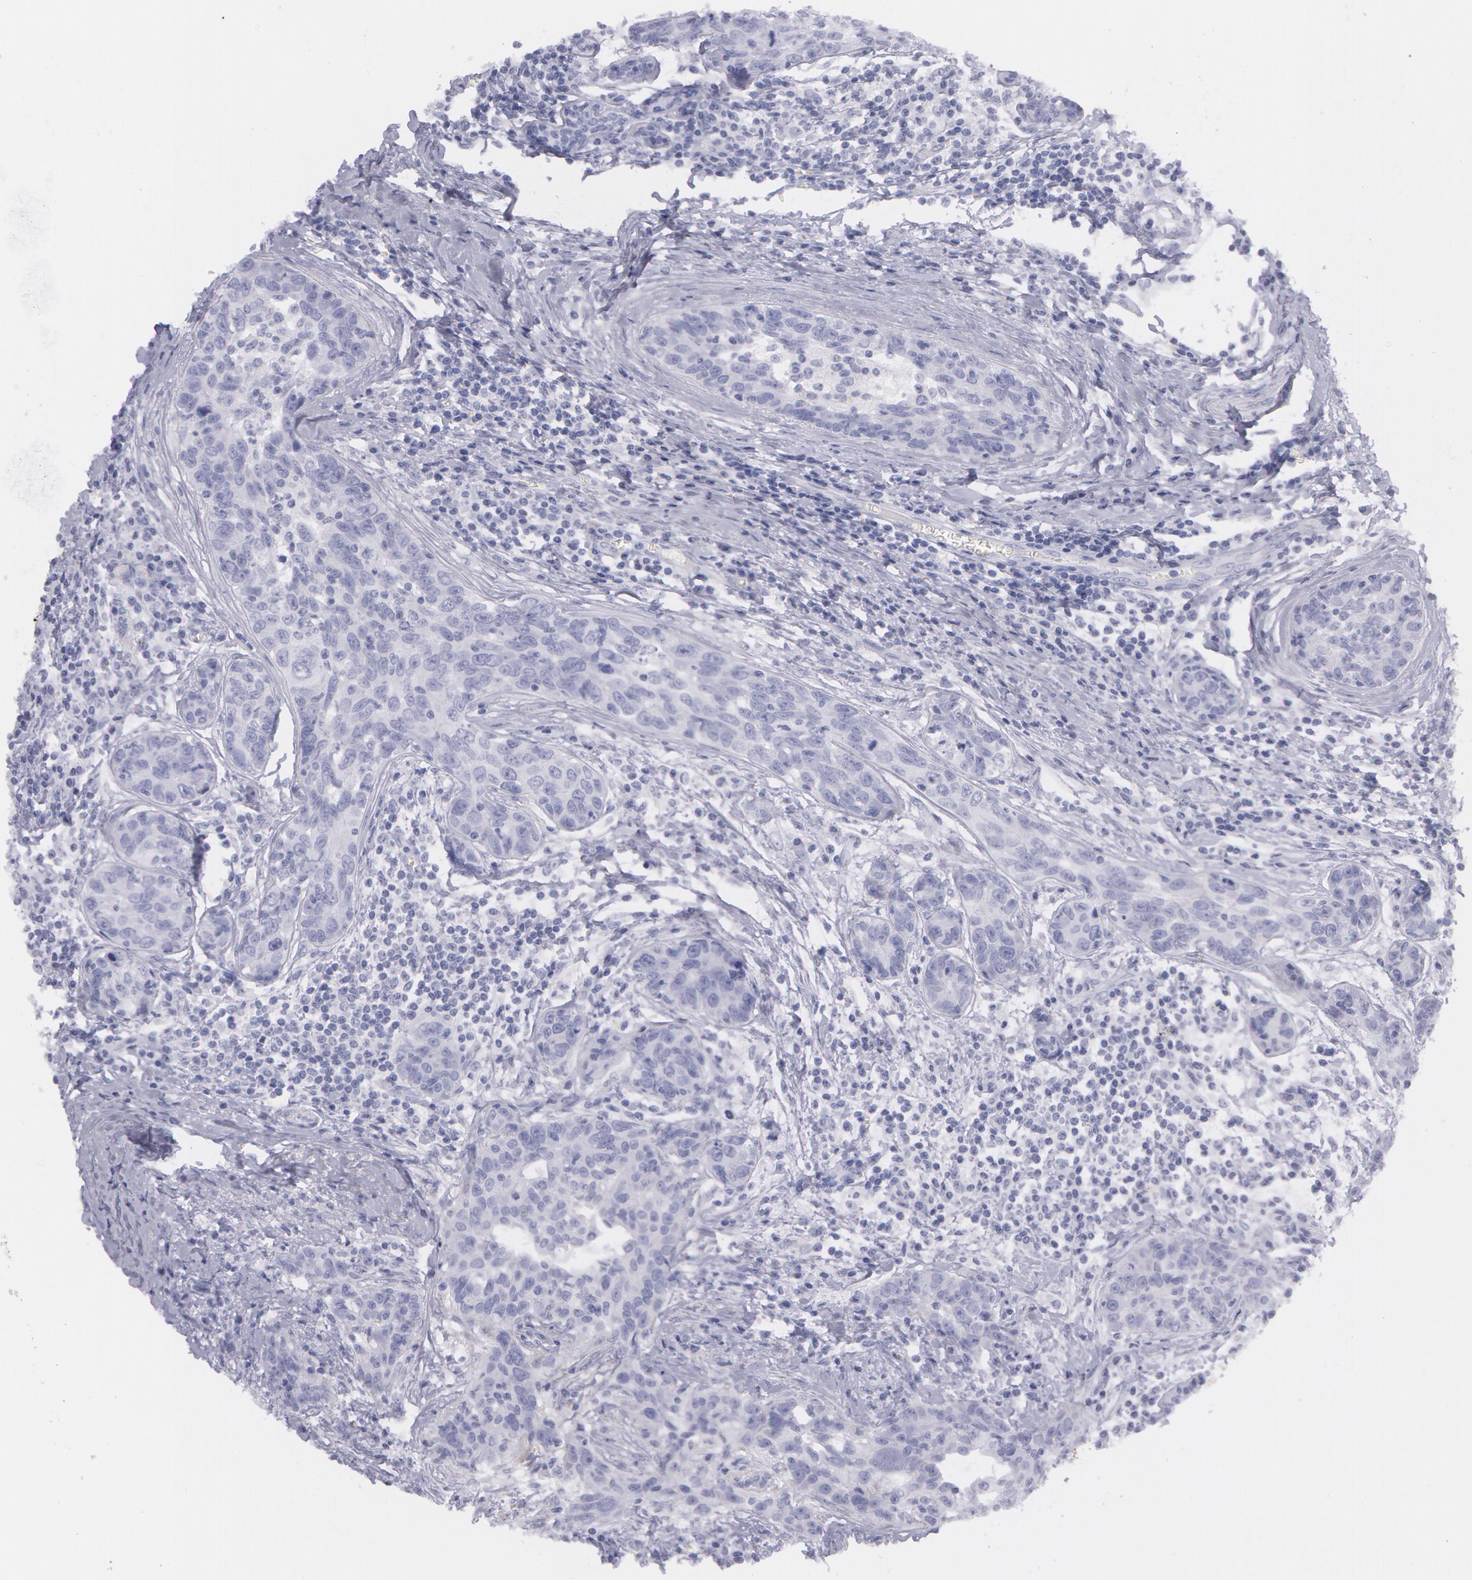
{"staining": {"intensity": "negative", "quantity": "none", "location": "none"}, "tissue": "breast cancer", "cell_type": "Tumor cells", "image_type": "cancer", "snomed": [{"axis": "morphology", "description": "Duct carcinoma"}, {"axis": "topography", "description": "Breast"}], "caption": "This is a image of IHC staining of infiltrating ductal carcinoma (breast), which shows no positivity in tumor cells.", "gene": "AMACR", "patient": {"sex": "female", "age": 50}}